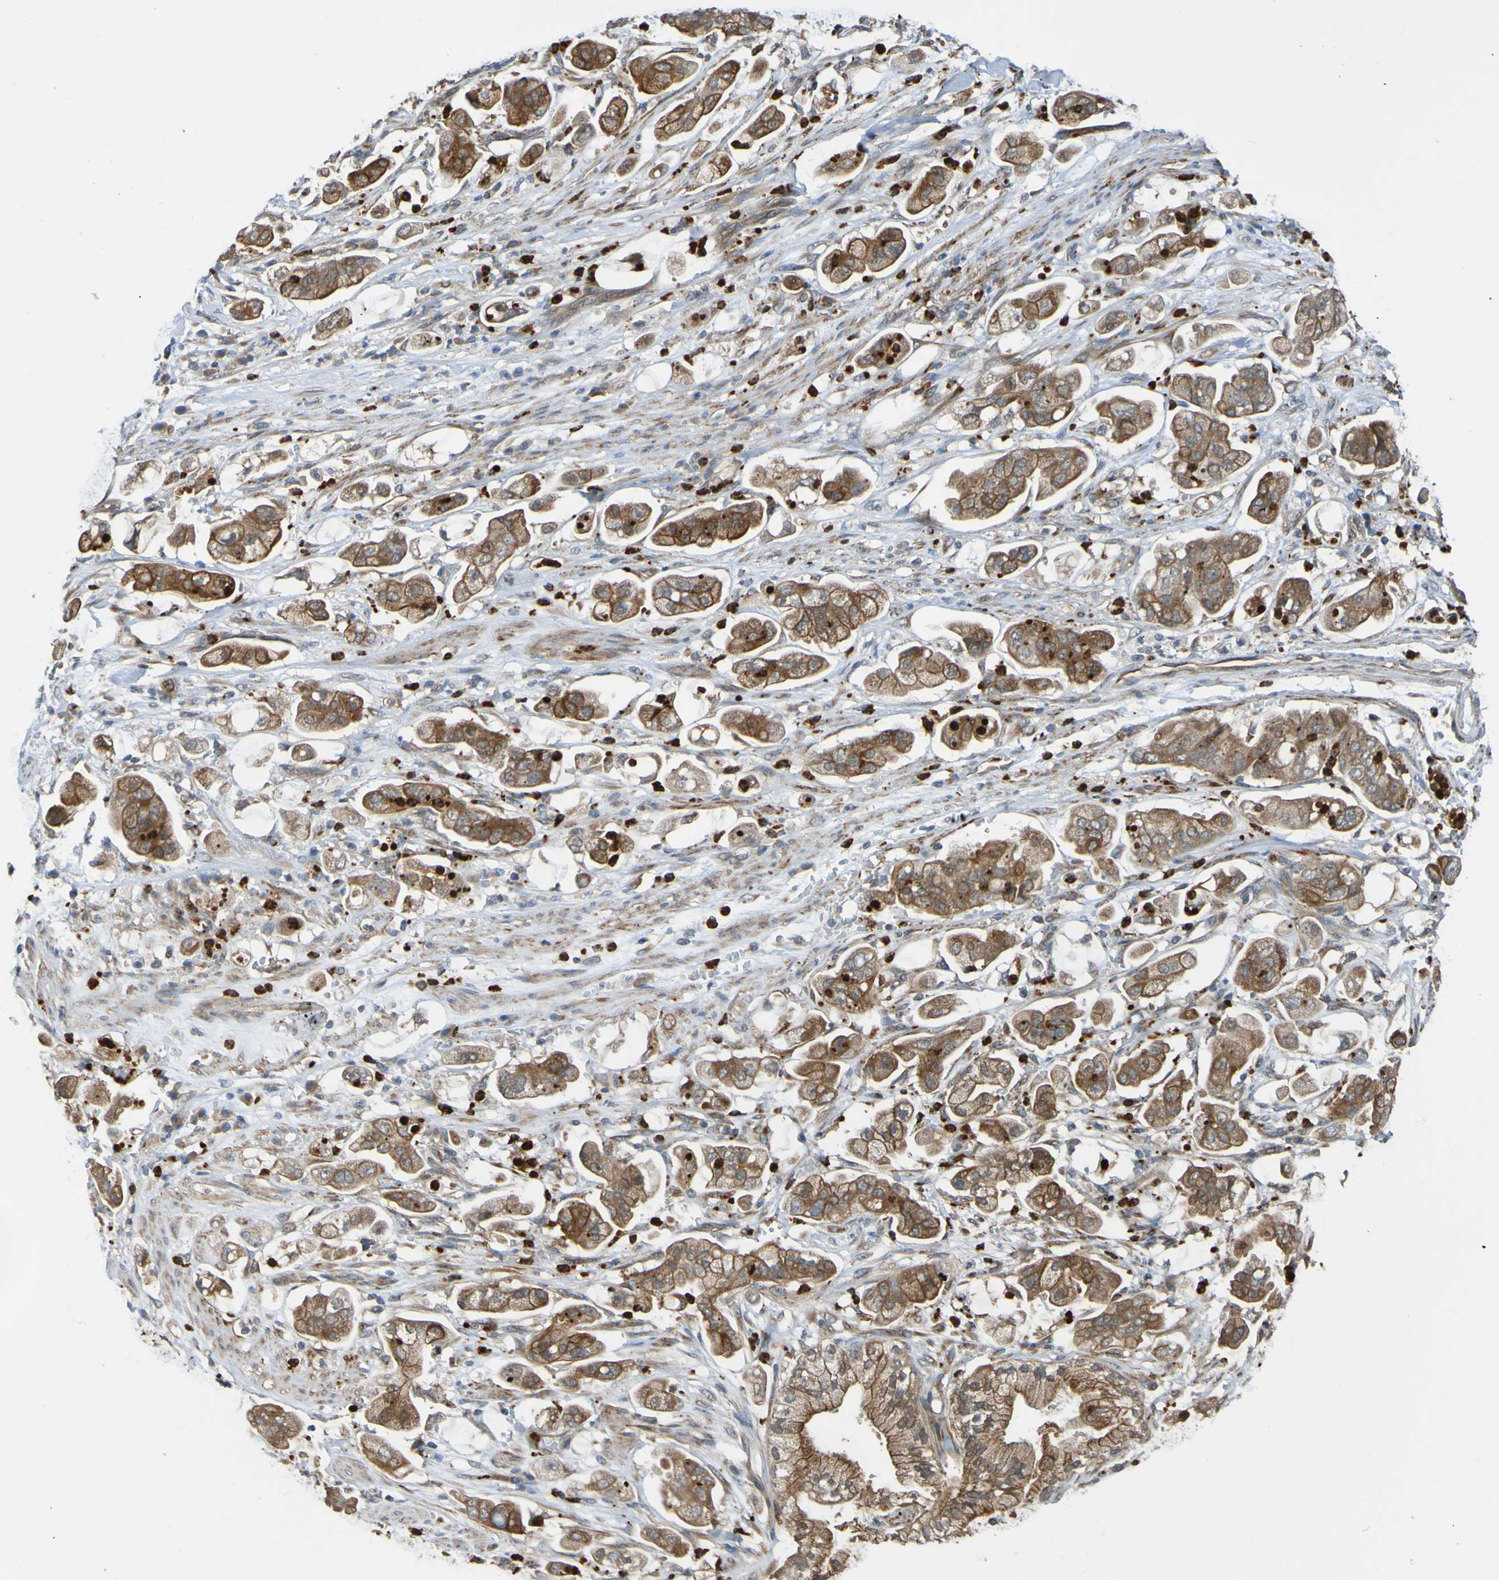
{"staining": {"intensity": "moderate", "quantity": ">75%", "location": "cytoplasmic/membranous"}, "tissue": "stomach cancer", "cell_type": "Tumor cells", "image_type": "cancer", "snomed": [{"axis": "morphology", "description": "Adenocarcinoma, NOS"}, {"axis": "topography", "description": "Stomach"}], "caption": "Approximately >75% of tumor cells in human stomach cancer demonstrate moderate cytoplasmic/membranous protein staining as visualized by brown immunohistochemical staining.", "gene": "ST8SIA6", "patient": {"sex": "male", "age": 62}}